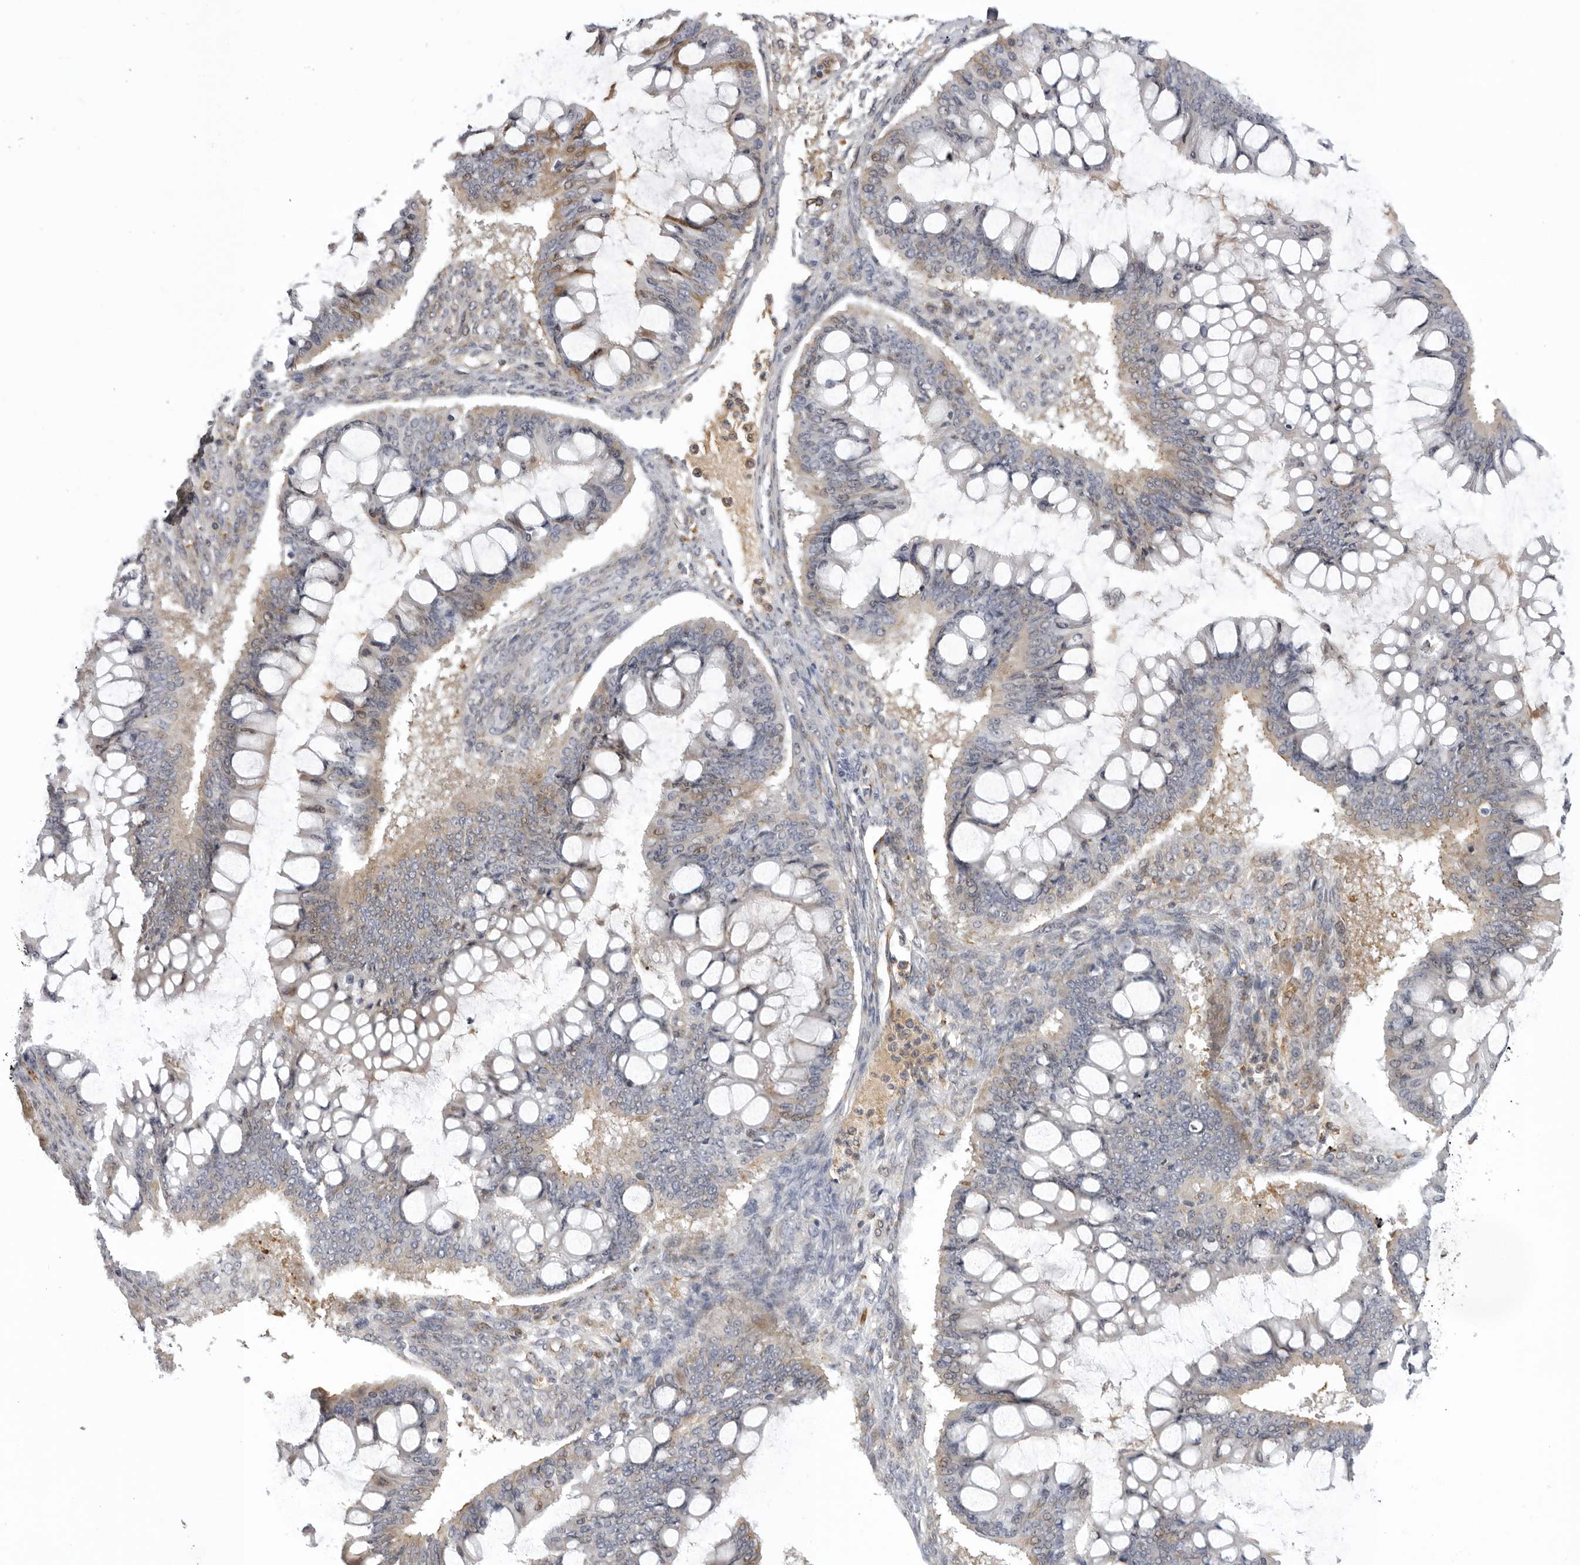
{"staining": {"intensity": "weak", "quantity": "25%-75%", "location": "cytoplasmic/membranous"}, "tissue": "ovarian cancer", "cell_type": "Tumor cells", "image_type": "cancer", "snomed": [{"axis": "morphology", "description": "Cystadenocarcinoma, mucinous, NOS"}, {"axis": "topography", "description": "Ovary"}], "caption": "Weak cytoplasmic/membranous expression for a protein is seen in approximately 25%-75% of tumor cells of mucinous cystadenocarcinoma (ovarian) using immunohistochemistry.", "gene": "PLEKHF2", "patient": {"sex": "female", "age": 73}}